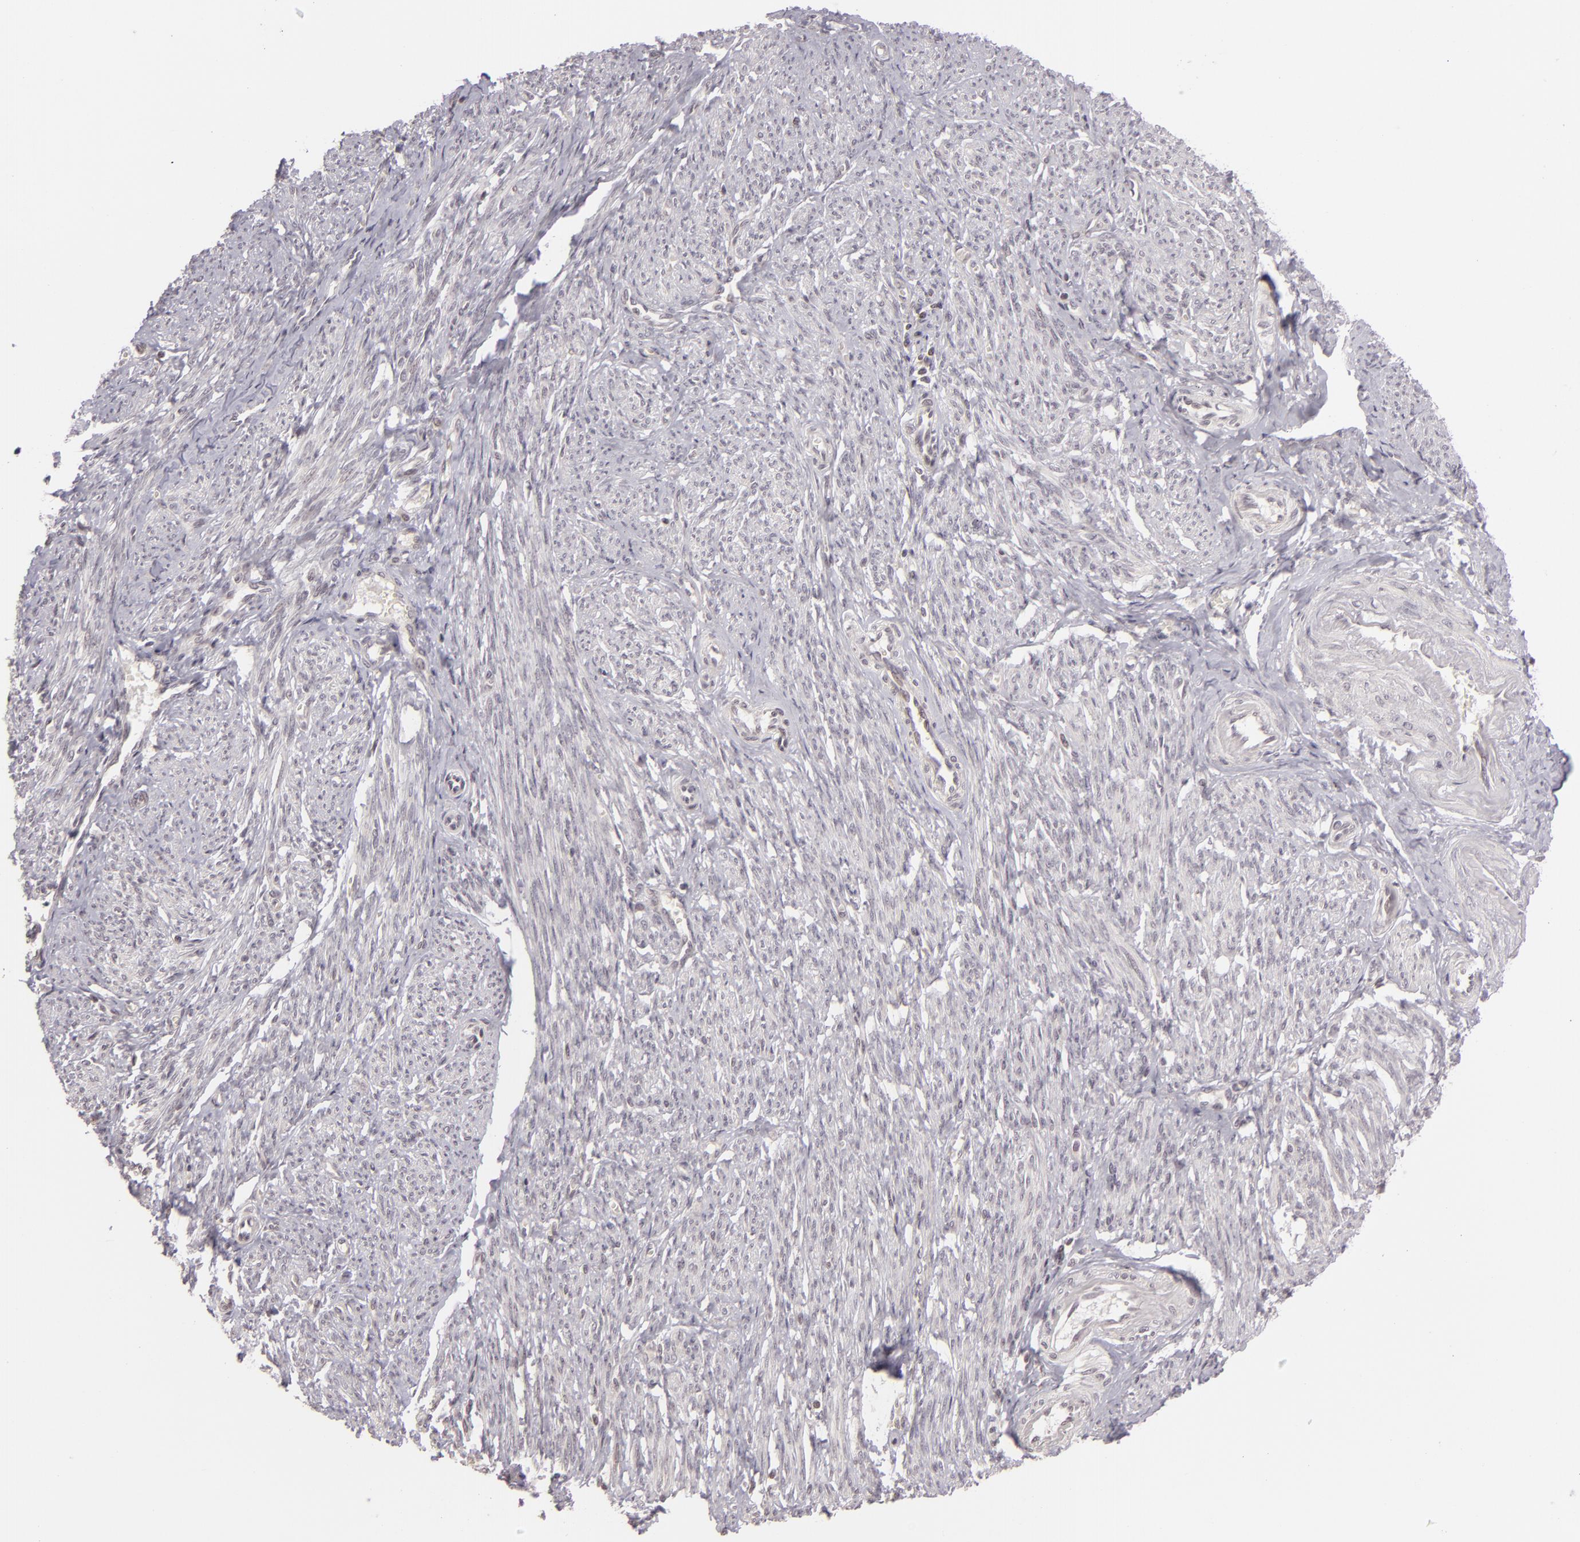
{"staining": {"intensity": "negative", "quantity": "none", "location": "none"}, "tissue": "smooth muscle", "cell_type": "Smooth muscle cells", "image_type": "normal", "snomed": [{"axis": "morphology", "description": "Normal tissue, NOS"}, {"axis": "topography", "description": "Smooth muscle"}, {"axis": "topography", "description": "Cervix"}], "caption": "This histopathology image is of normal smooth muscle stained with immunohistochemistry to label a protein in brown with the nuclei are counter-stained blue. There is no positivity in smooth muscle cells. The staining is performed using DAB (3,3'-diaminobenzidine) brown chromogen with nuclei counter-stained in using hematoxylin.", "gene": "AKAP6", "patient": {"sex": "female", "age": 70}}